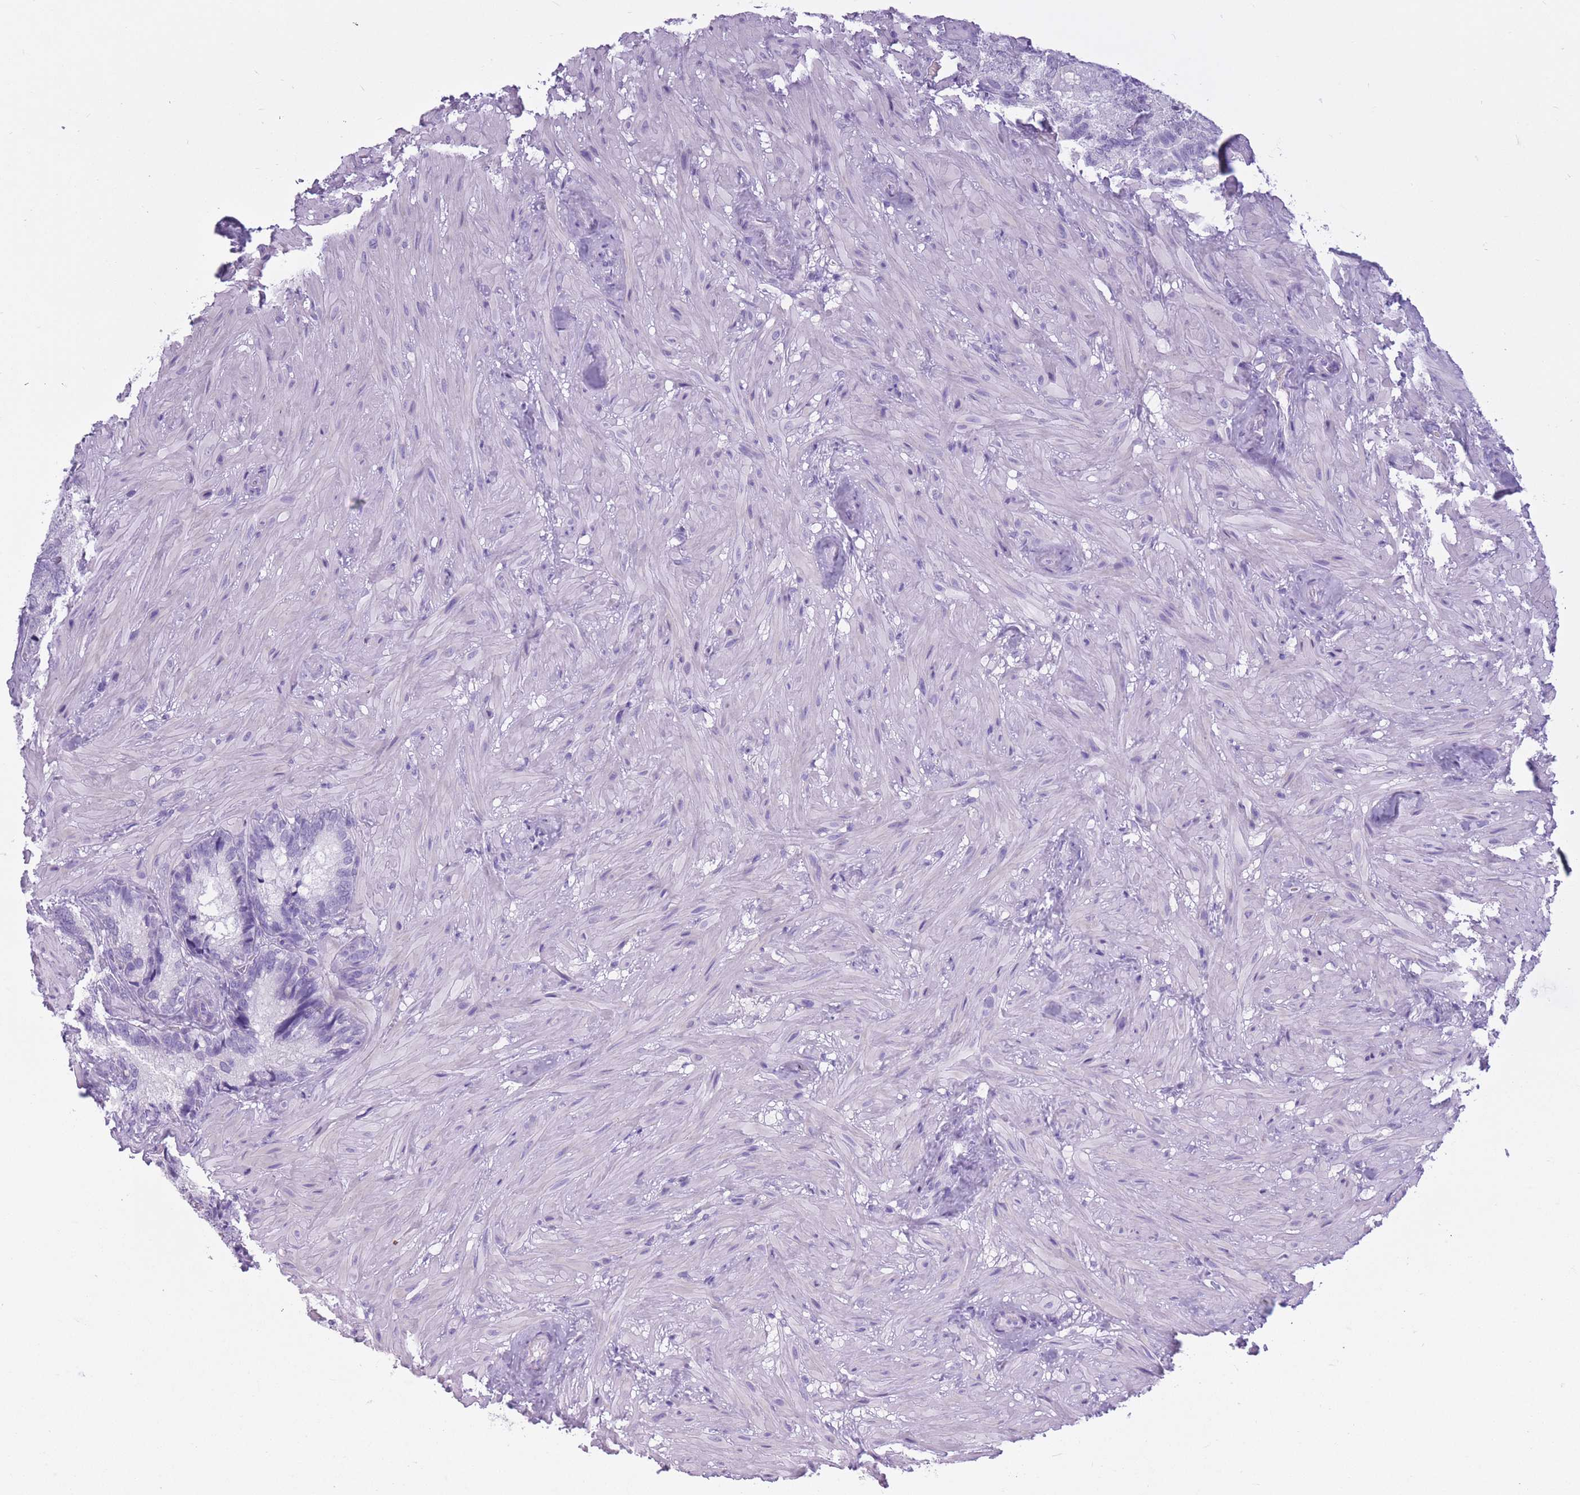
{"staining": {"intensity": "weak", "quantity": "25%-75%", "location": "cytoplasmic/membranous"}, "tissue": "seminal vesicle", "cell_type": "Glandular cells", "image_type": "normal", "snomed": [{"axis": "morphology", "description": "Normal tissue, NOS"}, {"axis": "topography", "description": "Seminal veicle"}], "caption": "Immunohistochemistry (DAB) staining of normal seminal vesicle exhibits weak cytoplasmic/membranous protein staining in approximately 25%-75% of glandular cells.", "gene": "OR7C1", "patient": {"sex": "male", "age": 62}}